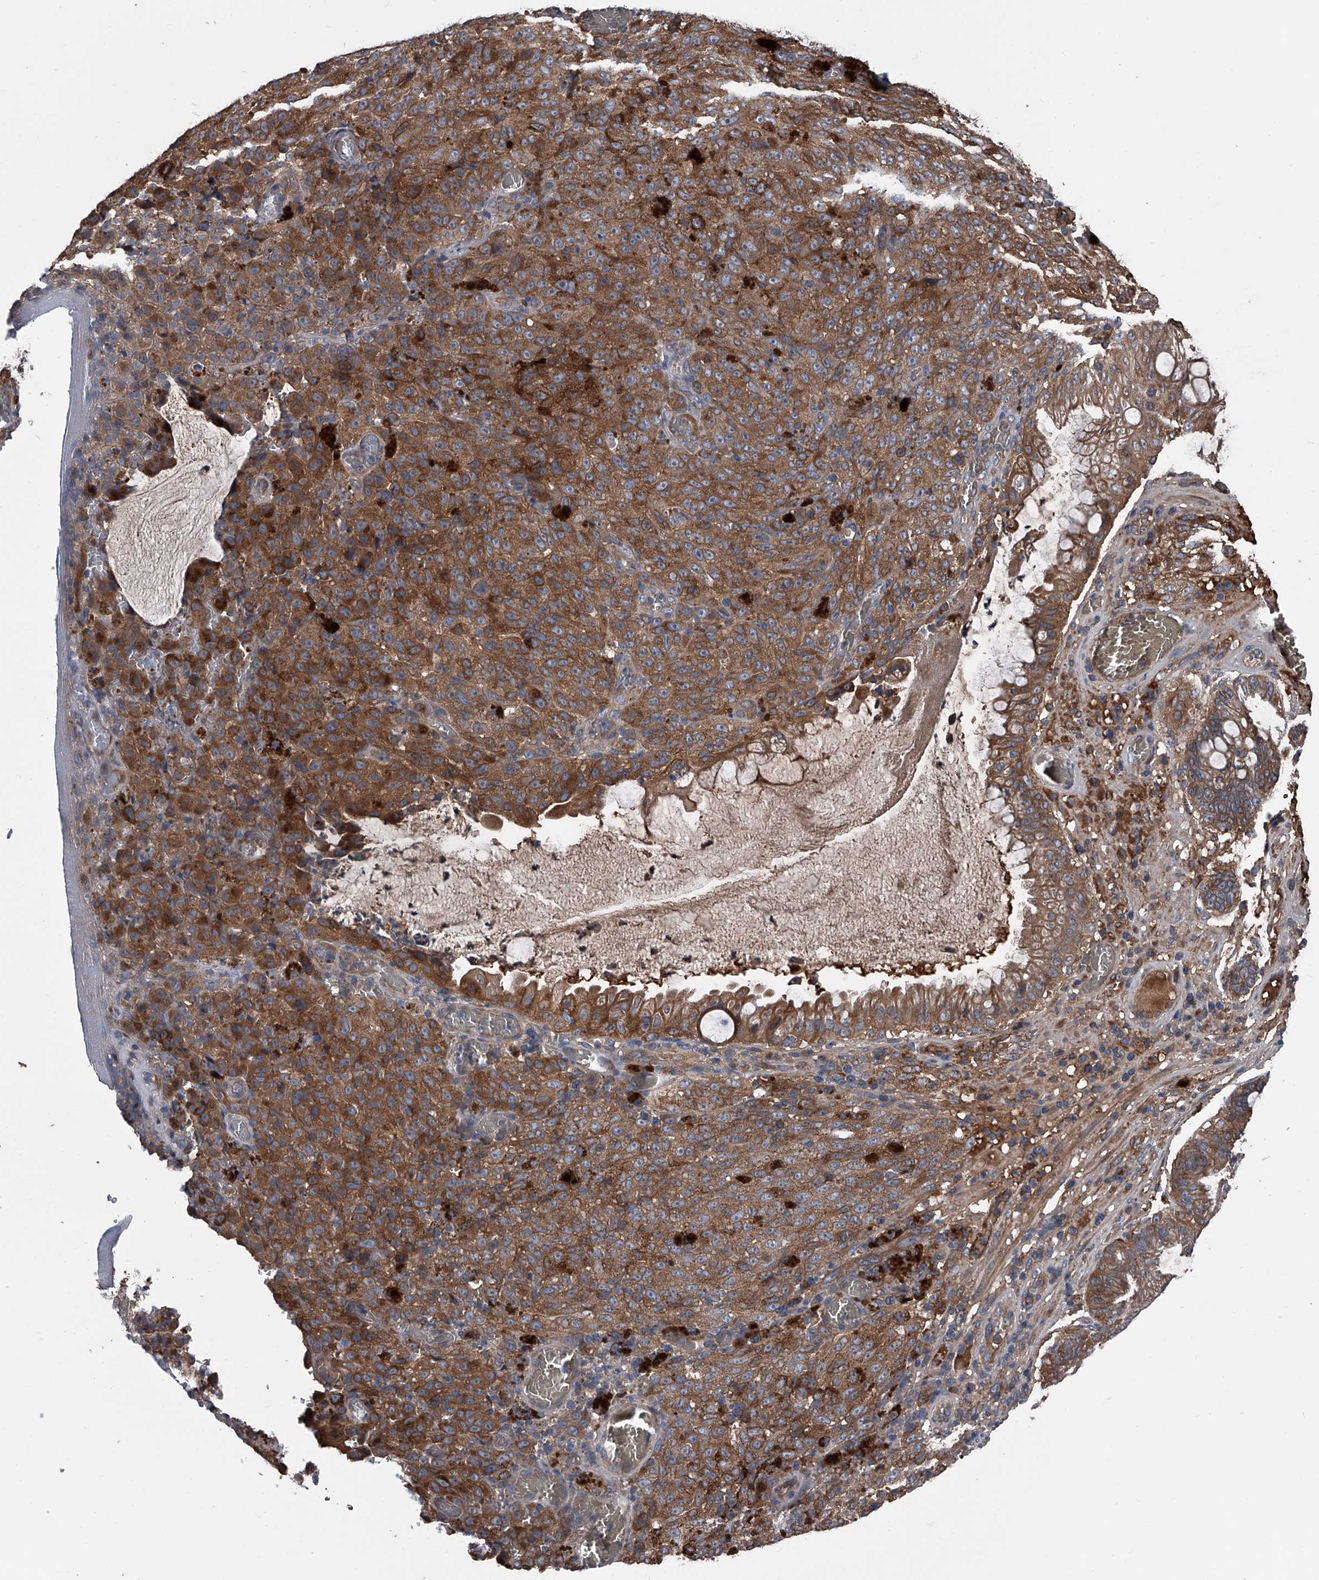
{"staining": {"intensity": "moderate", "quantity": ">75%", "location": "cytoplasmic/membranous"}, "tissue": "melanoma", "cell_type": "Tumor cells", "image_type": "cancer", "snomed": [{"axis": "morphology", "description": "Malignant melanoma, NOS"}, {"axis": "topography", "description": "Rectum"}], "caption": "Moderate cytoplasmic/membranous positivity is identified in approximately >75% of tumor cells in melanoma. (IHC, brightfield microscopy, high magnification).", "gene": "KIF13A", "patient": {"sex": "female", "age": 81}}